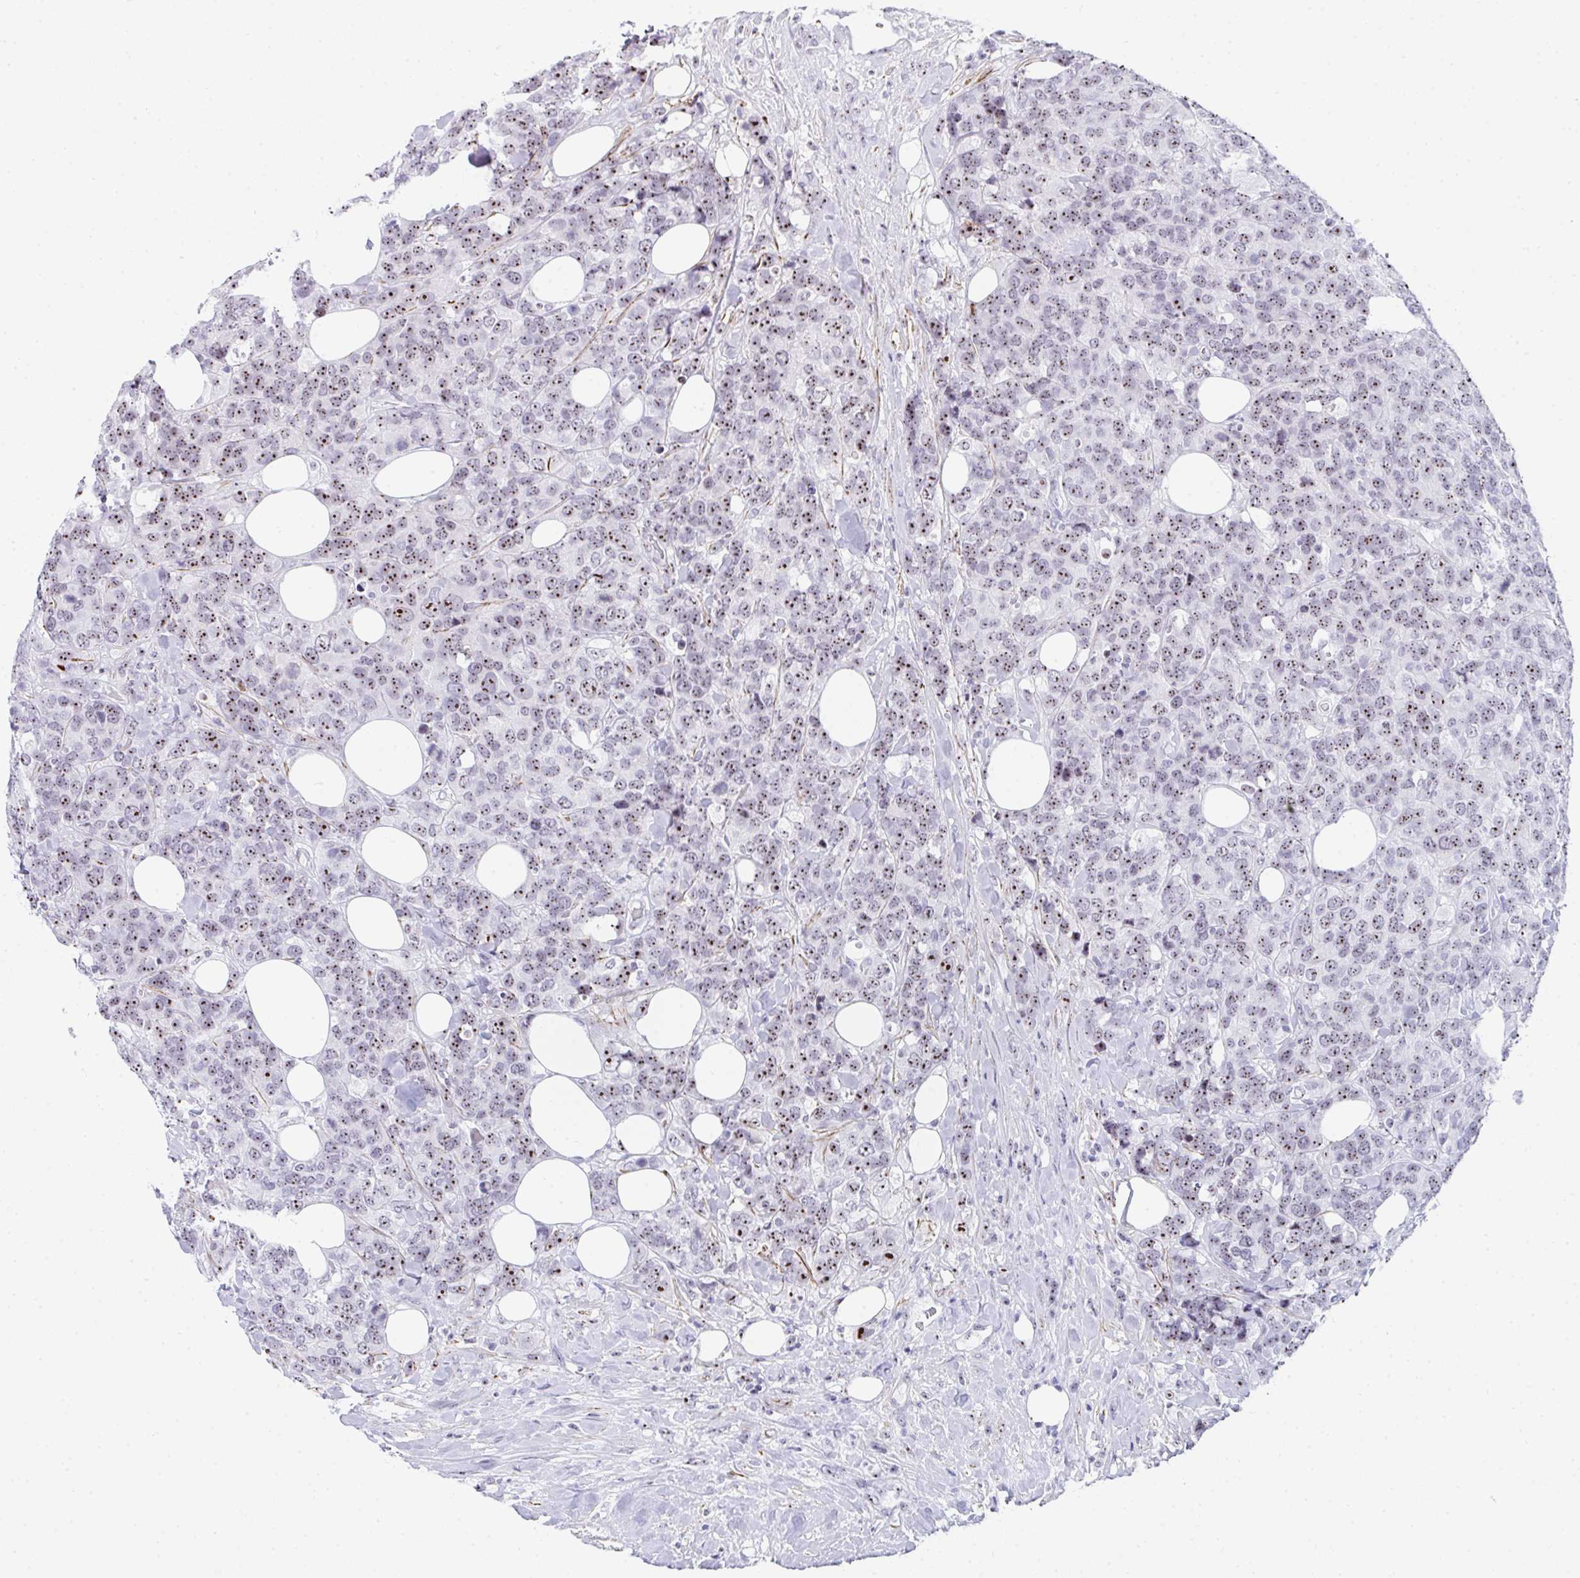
{"staining": {"intensity": "moderate", "quantity": ">75%", "location": "nuclear"}, "tissue": "breast cancer", "cell_type": "Tumor cells", "image_type": "cancer", "snomed": [{"axis": "morphology", "description": "Lobular carcinoma"}, {"axis": "topography", "description": "Breast"}], "caption": "Human breast cancer stained with a protein marker shows moderate staining in tumor cells.", "gene": "NOP10", "patient": {"sex": "female", "age": 59}}